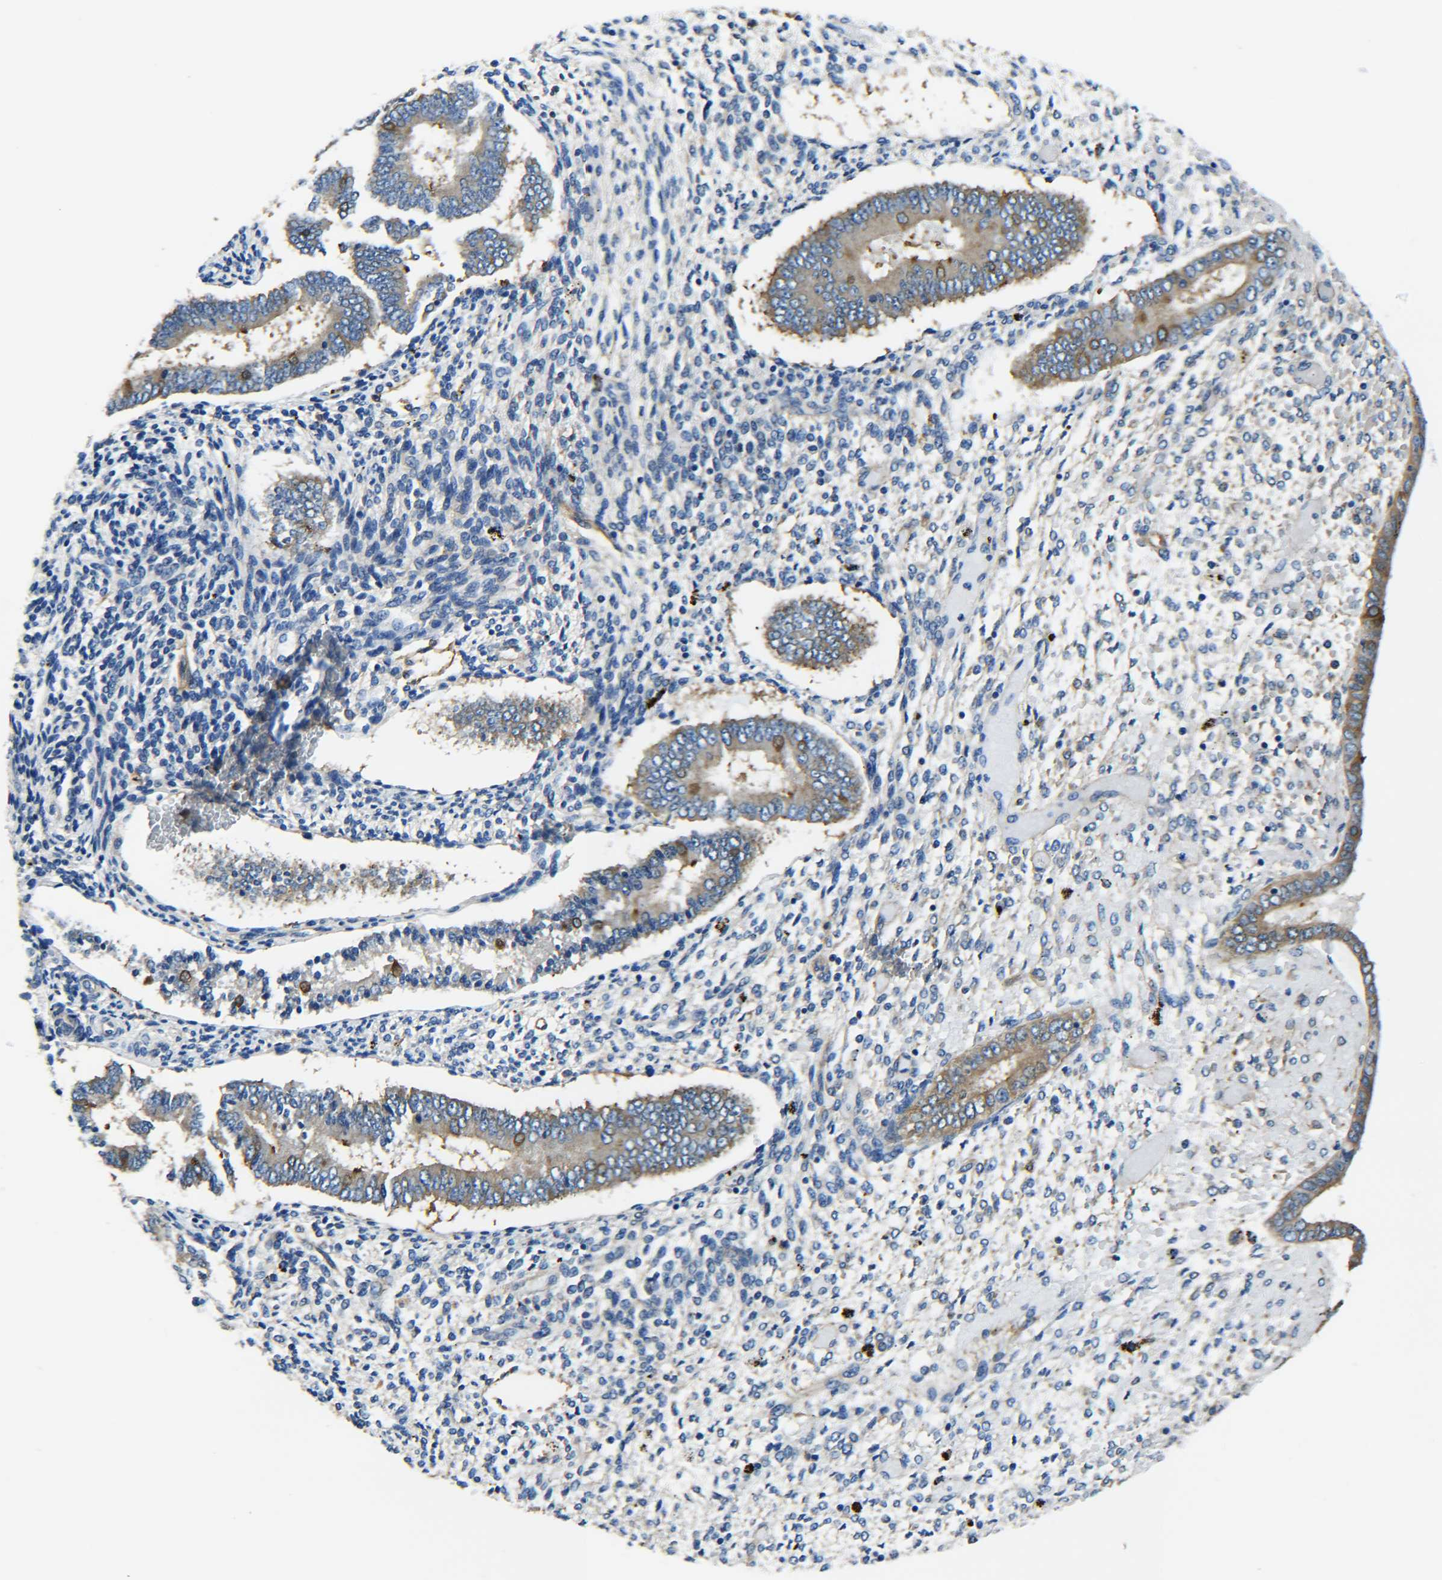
{"staining": {"intensity": "moderate", "quantity": "<25%", "location": "cytoplasmic/membranous"}, "tissue": "endometrium", "cell_type": "Cells in endometrial stroma", "image_type": "normal", "snomed": [{"axis": "morphology", "description": "Normal tissue, NOS"}, {"axis": "topography", "description": "Endometrium"}], "caption": "Endometrium stained with DAB (3,3'-diaminobenzidine) immunohistochemistry shows low levels of moderate cytoplasmic/membranous expression in approximately <25% of cells in endometrial stroma.", "gene": "TUBB", "patient": {"sex": "female", "age": 42}}